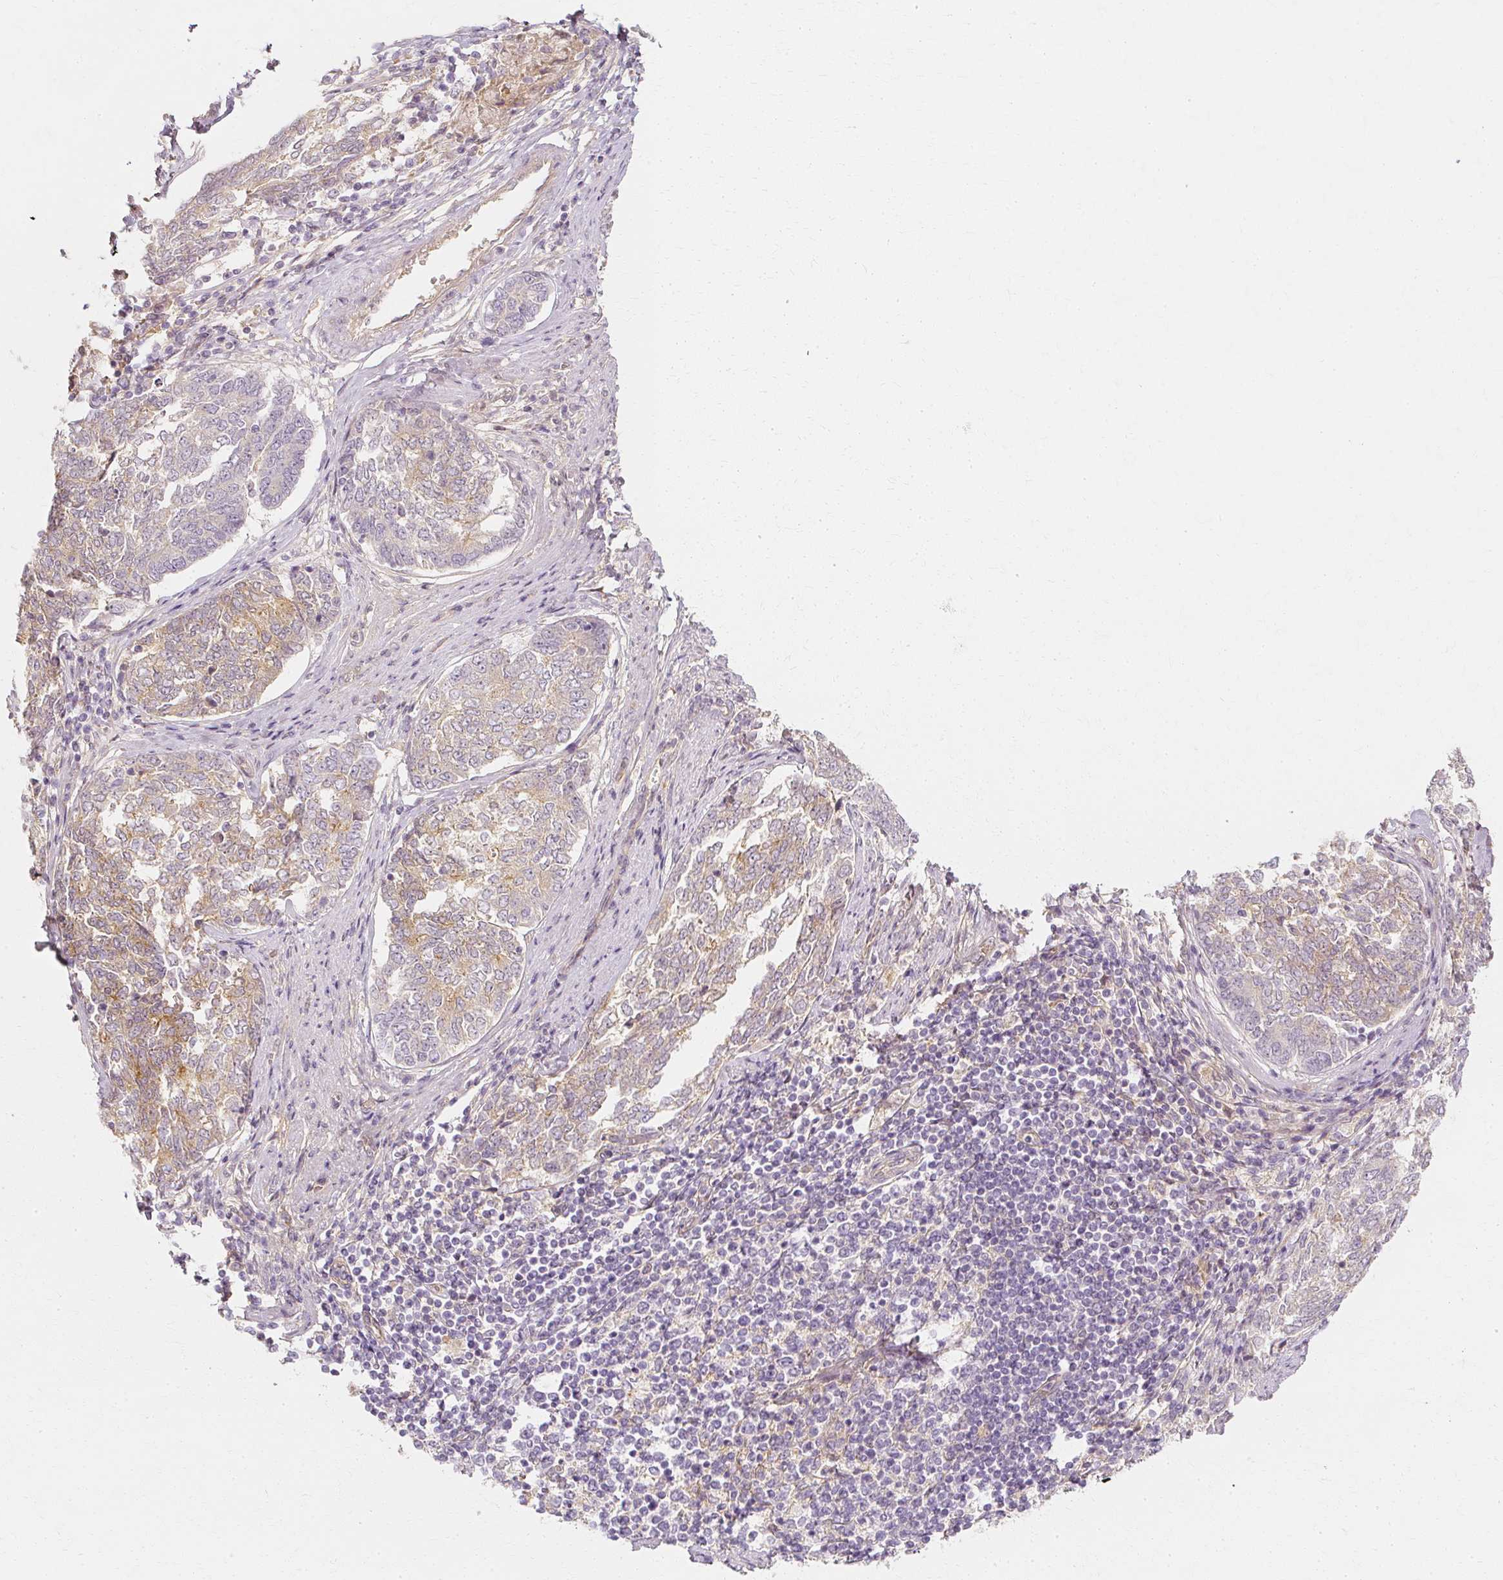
{"staining": {"intensity": "moderate", "quantity": "25%-75%", "location": "cytoplasmic/membranous"}, "tissue": "endometrial cancer", "cell_type": "Tumor cells", "image_type": "cancer", "snomed": [{"axis": "morphology", "description": "Adenocarcinoma, NOS"}, {"axis": "topography", "description": "Endometrium"}], "caption": "A micrograph showing moderate cytoplasmic/membranous positivity in about 25%-75% of tumor cells in adenocarcinoma (endometrial), as visualized by brown immunohistochemical staining.", "gene": "GNAQ", "patient": {"sex": "female", "age": 80}}